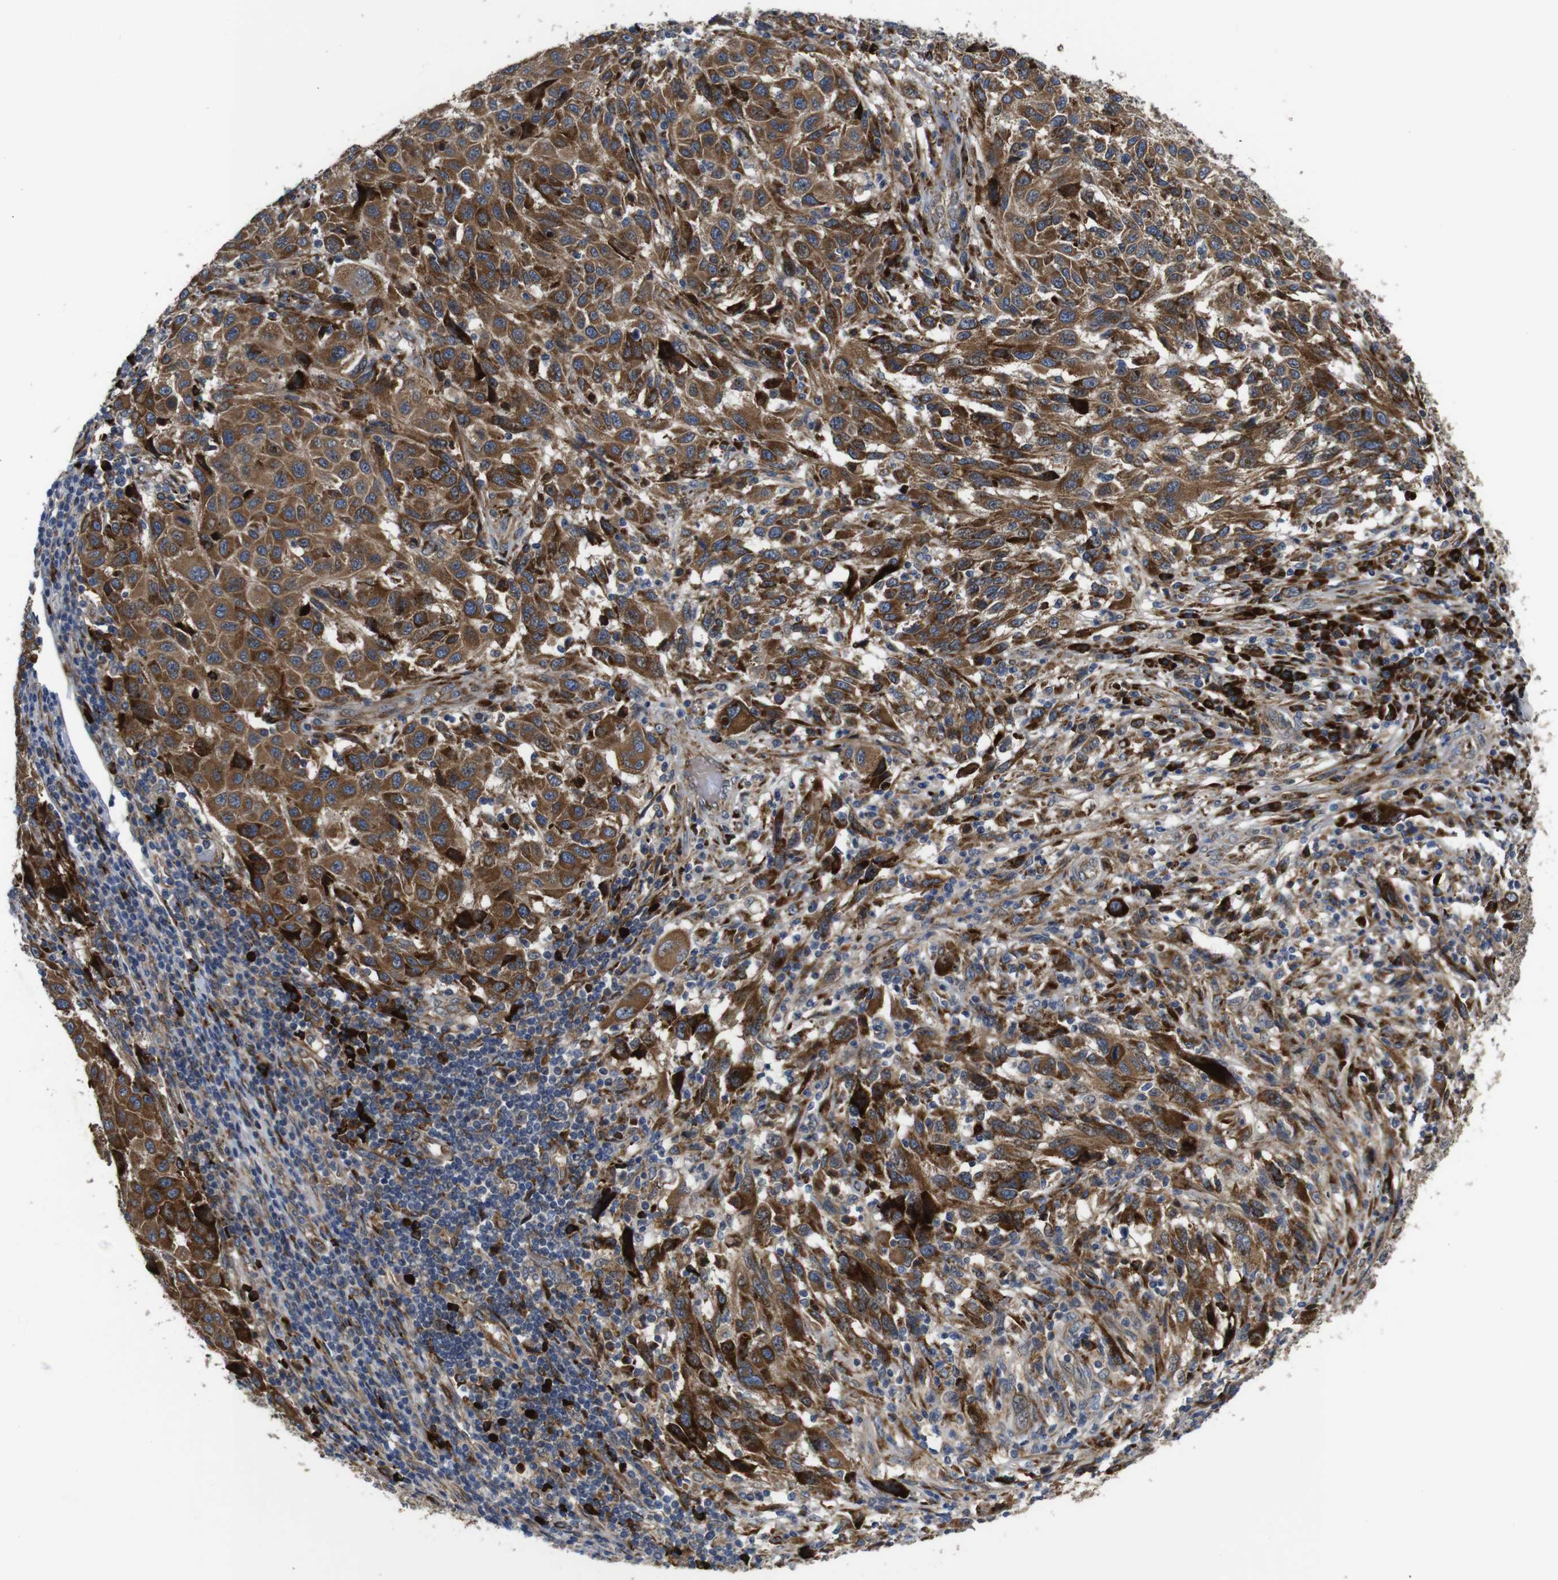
{"staining": {"intensity": "moderate", "quantity": ">75%", "location": "cytoplasmic/membranous"}, "tissue": "melanoma", "cell_type": "Tumor cells", "image_type": "cancer", "snomed": [{"axis": "morphology", "description": "Malignant melanoma, Metastatic site"}, {"axis": "topography", "description": "Lymph node"}], "caption": "Immunohistochemical staining of human malignant melanoma (metastatic site) demonstrates moderate cytoplasmic/membranous protein expression in approximately >75% of tumor cells.", "gene": "UBE2G2", "patient": {"sex": "male", "age": 61}}